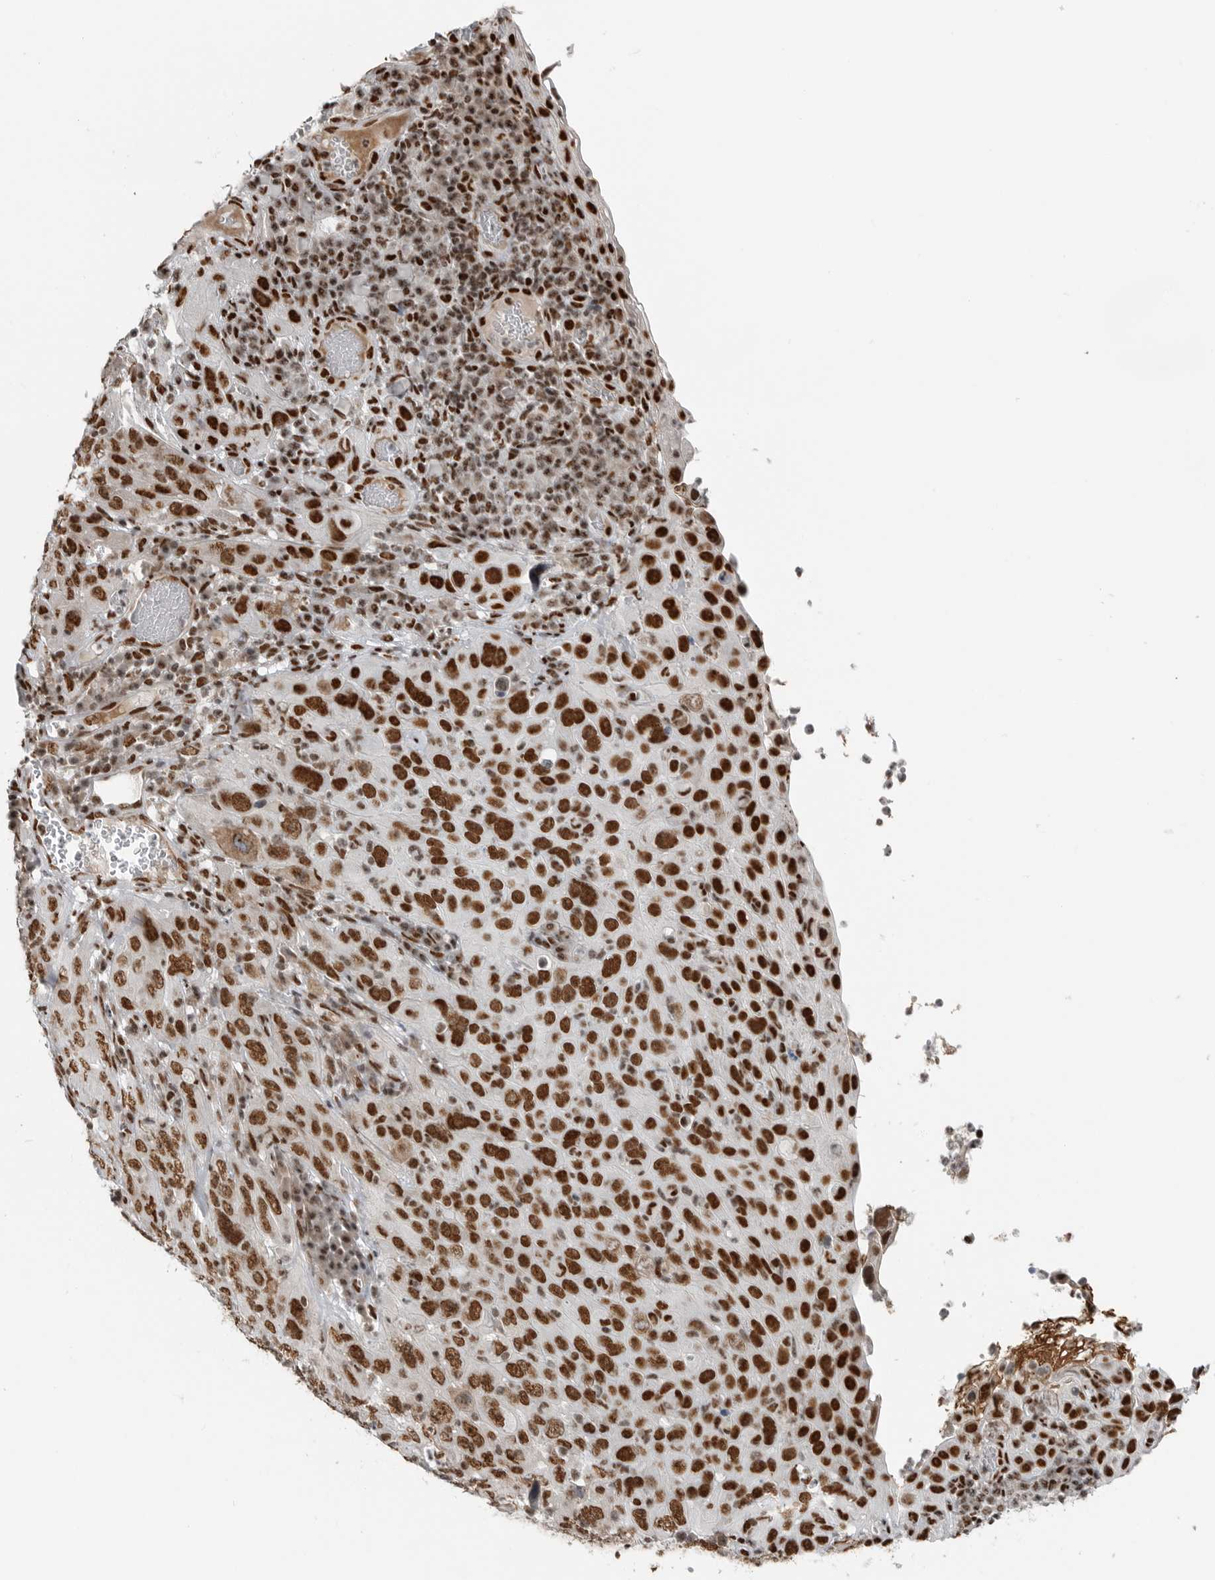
{"staining": {"intensity": "strong", "quantity": ">75%", "location": "nuclear"}, "tissue": "cervical cancer", "cell_type": "Tumor cells", "image_type": "cancer", "snomed": [{"axis": "morphology", "description": "Squamous cell carcinoma, NOS"}, {"axis": "topography", "description": "Cervix"}], "caption": "Immunohistochemical staining of cervical cancer displays high levels of strong nuclear protein positivity in about >75% of tumor cells.", "gene": "BLZF1", "patient": {"sex": "female", "age": 46}}